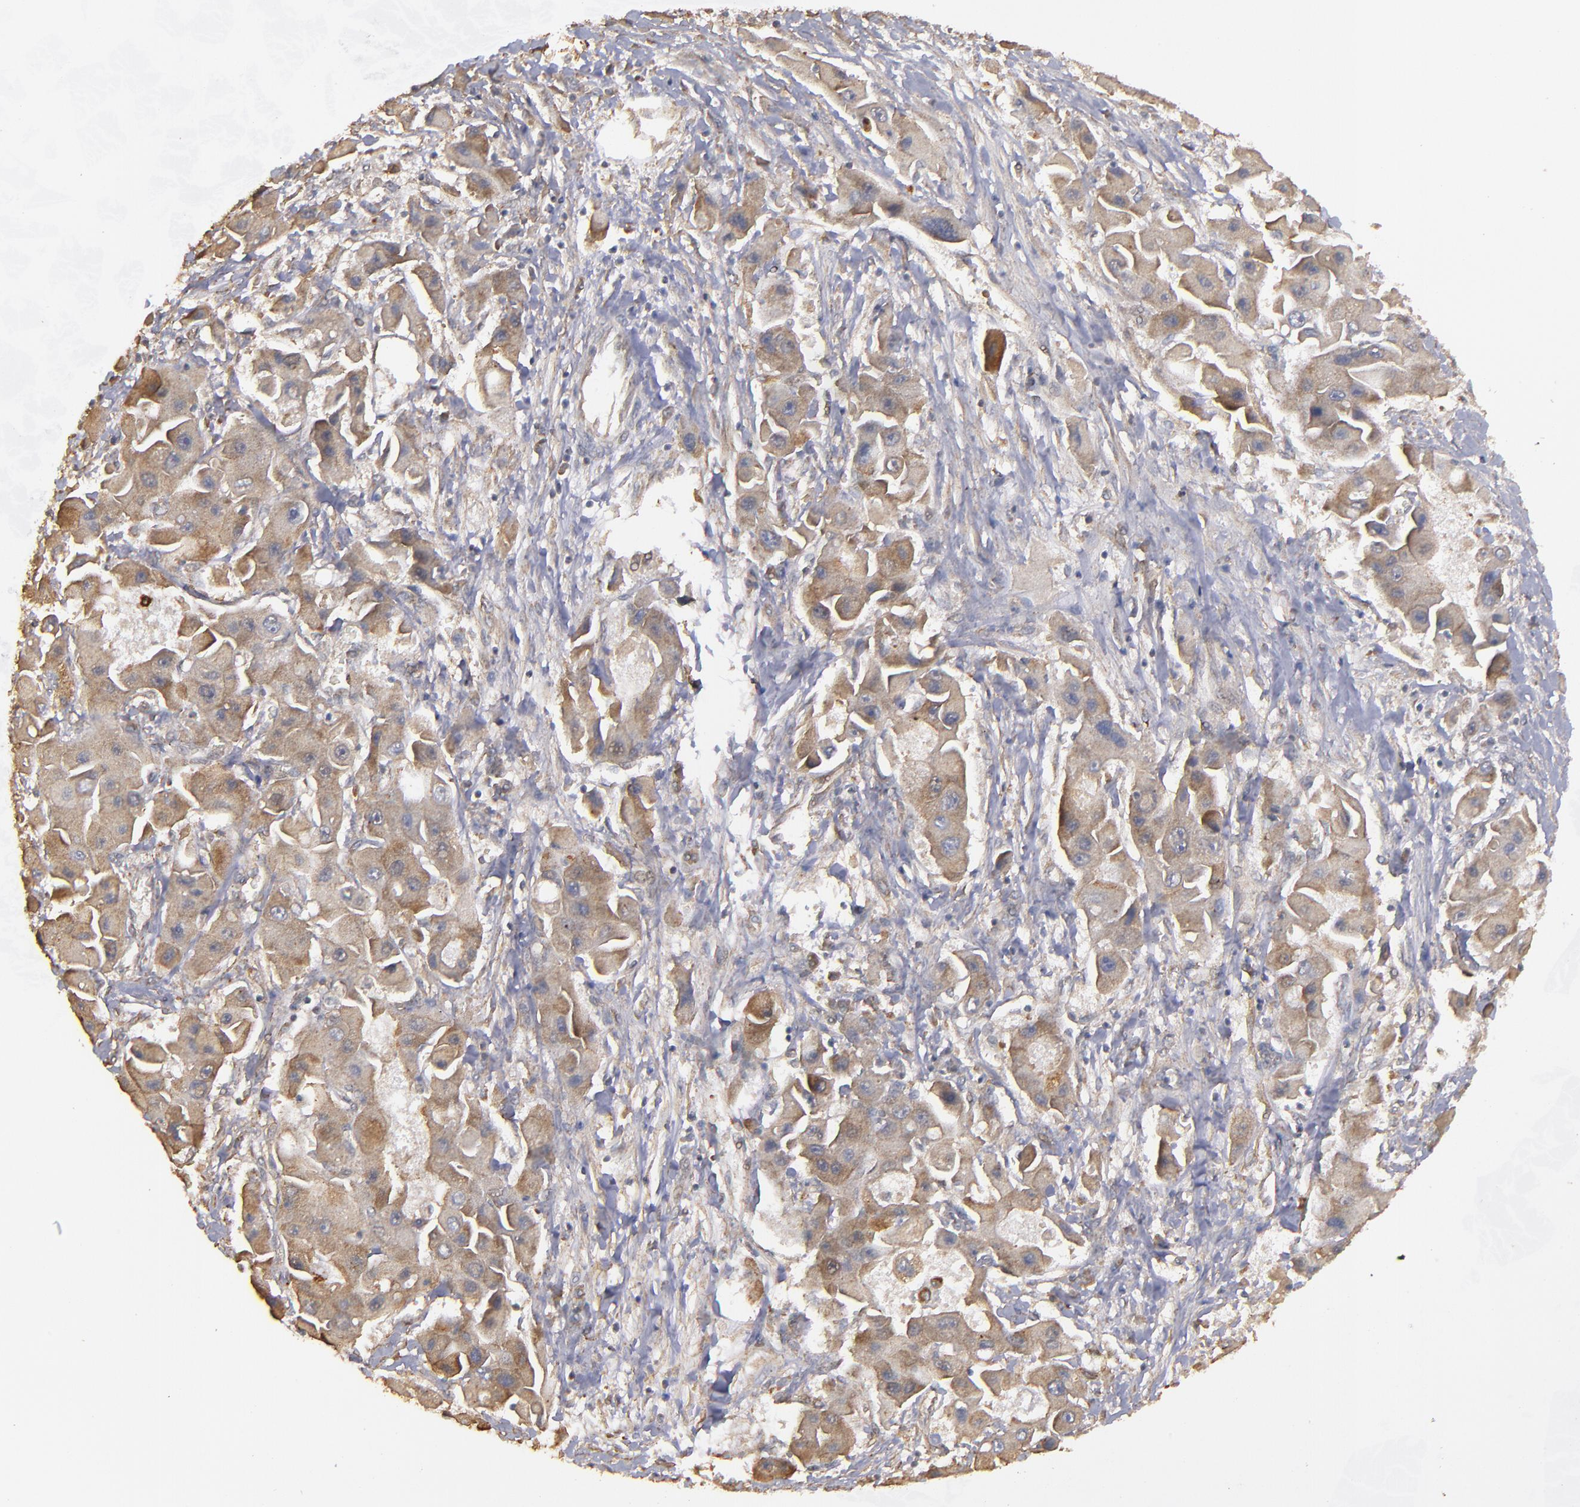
{"staining": {"intensity": "moderate", "quantity": "<25%", "location": "cytoplasmic/membranous"}, "tissue": "liver cancer", "cell_type": "Tumor cells", "image_type": "cancer", "snomed": [{"axis": "morphology", "description": "Carcinoma, Hepatocellular, NOS"}, {"axis": "topography", "description": "Liver"}], "caption": "This histopathology image reveals immunohistochemistry (IHC) staining of liver hepatocellular carcinoma, with low moderate cytoplasmic/membranous expression in approximately <25% of tumor cells.", "gene": "DMD", "patient": {"sex": "male", "age": 24}}